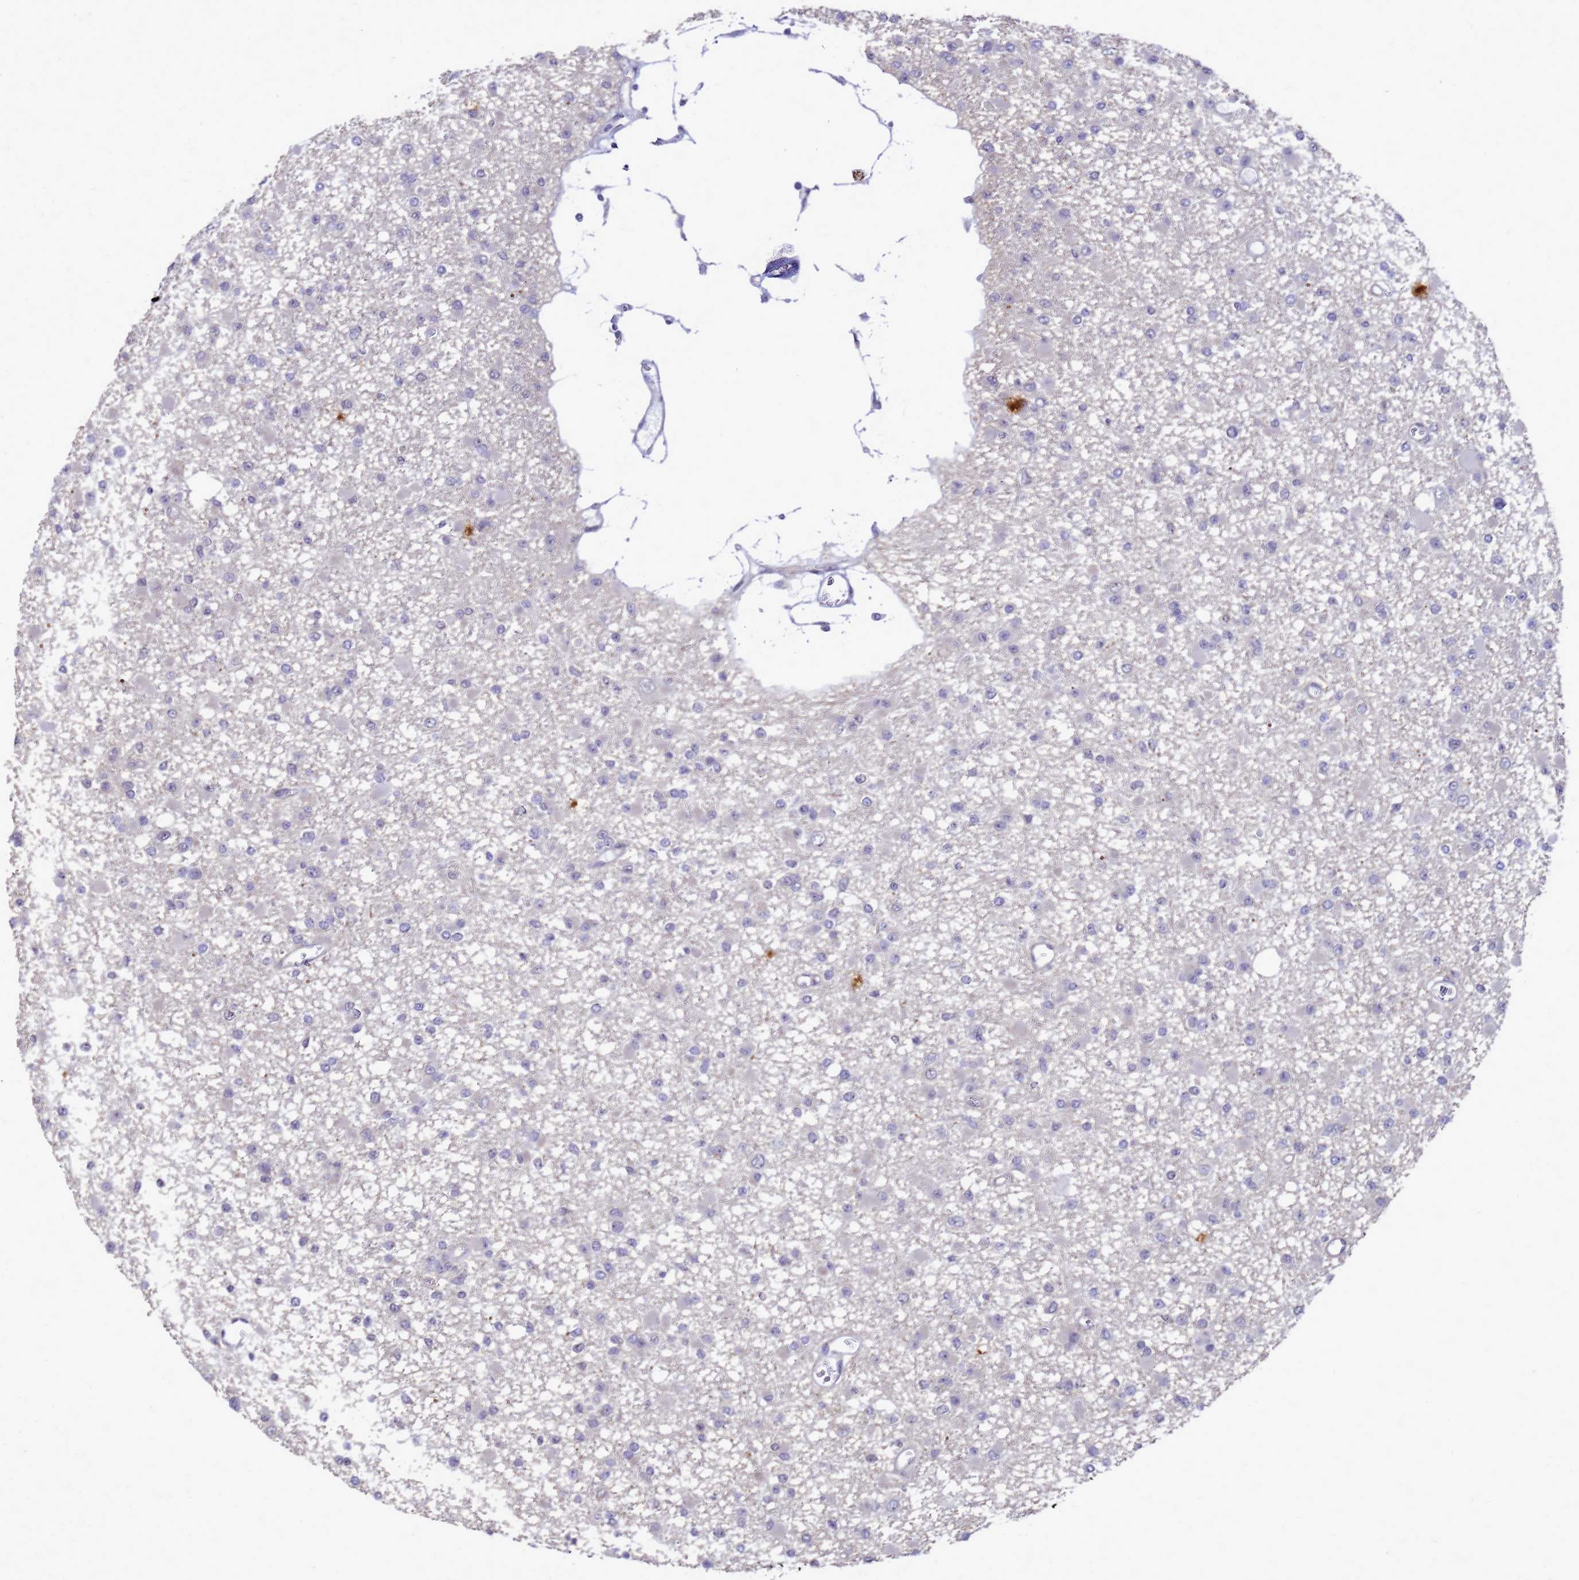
{"staining": {"intensity": "negative", "quantity": "none", "location": "none"}, "tissue": "glioma", "cell_type": "Tumor cells", "image_type": "cancer", "snomed": [{"axis": "morphology", "description": "Glioma, malignant, Low grade"}, {"axis": "topography", "description": "Brain"}], "caption": "IHC photomicrograph of human glioma stained for a protein (brown), which displays no positivity in tumor cells.", "gene": "RSPO1", "patient": {"sex": "female", "age": 22}}